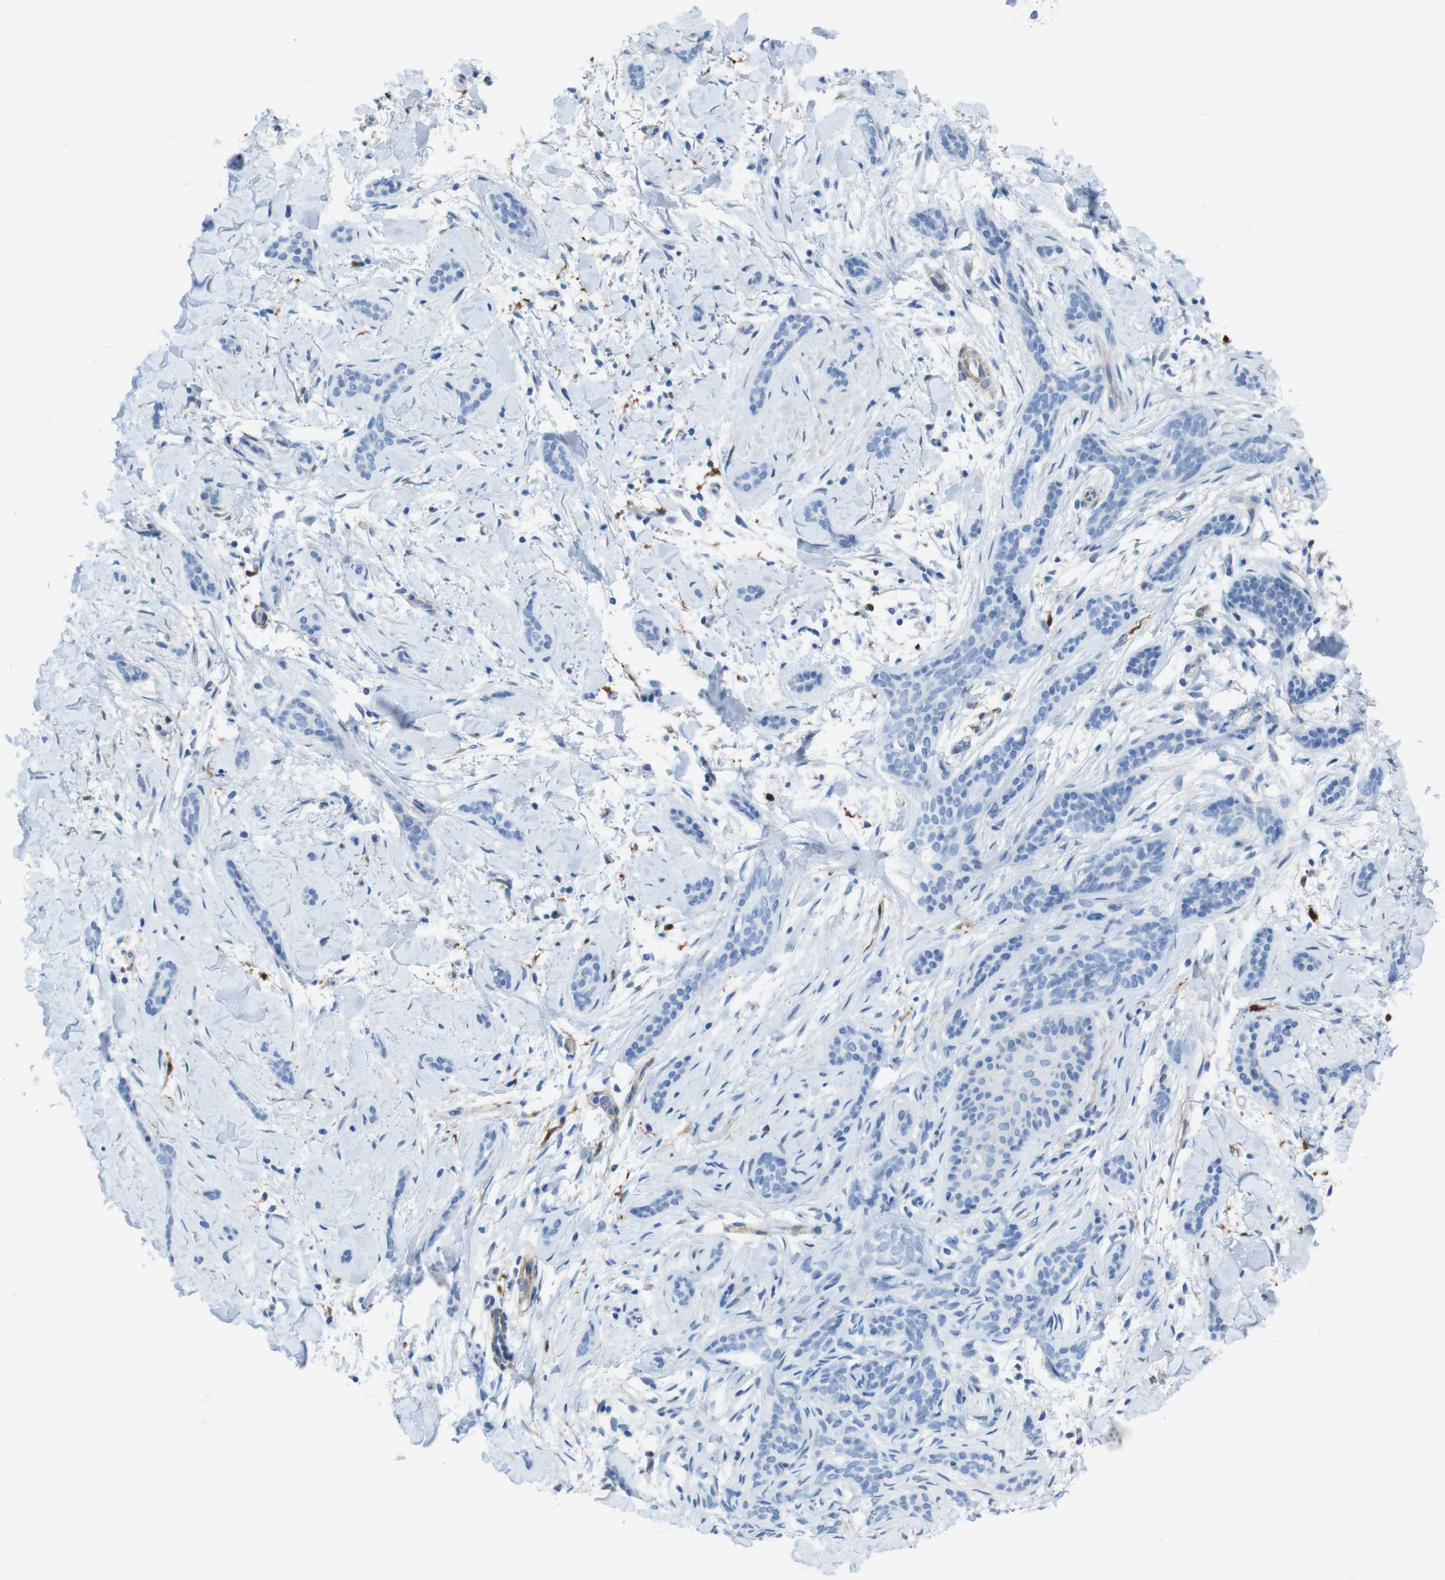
{"staining": {"intensity": "negative", "quantity": "none", "location": "none"}, "tissue": "skin cancer", "cell_type": "Tumor cells", "image_type": "cancer", "snomed": [{"axis": "morphology", "description": "Basal cell carcinoma"}, {"axis": "morphology", "description": "Adnexal tumor, benign"}, {"axis": "topography", "description": "Skin"}], "caption": "An image of human benign adnexal tumor (skin) is negative for staining in tumor cells.", "gene": "CLMN", "patient": {"sex": "female", "age": 42}}